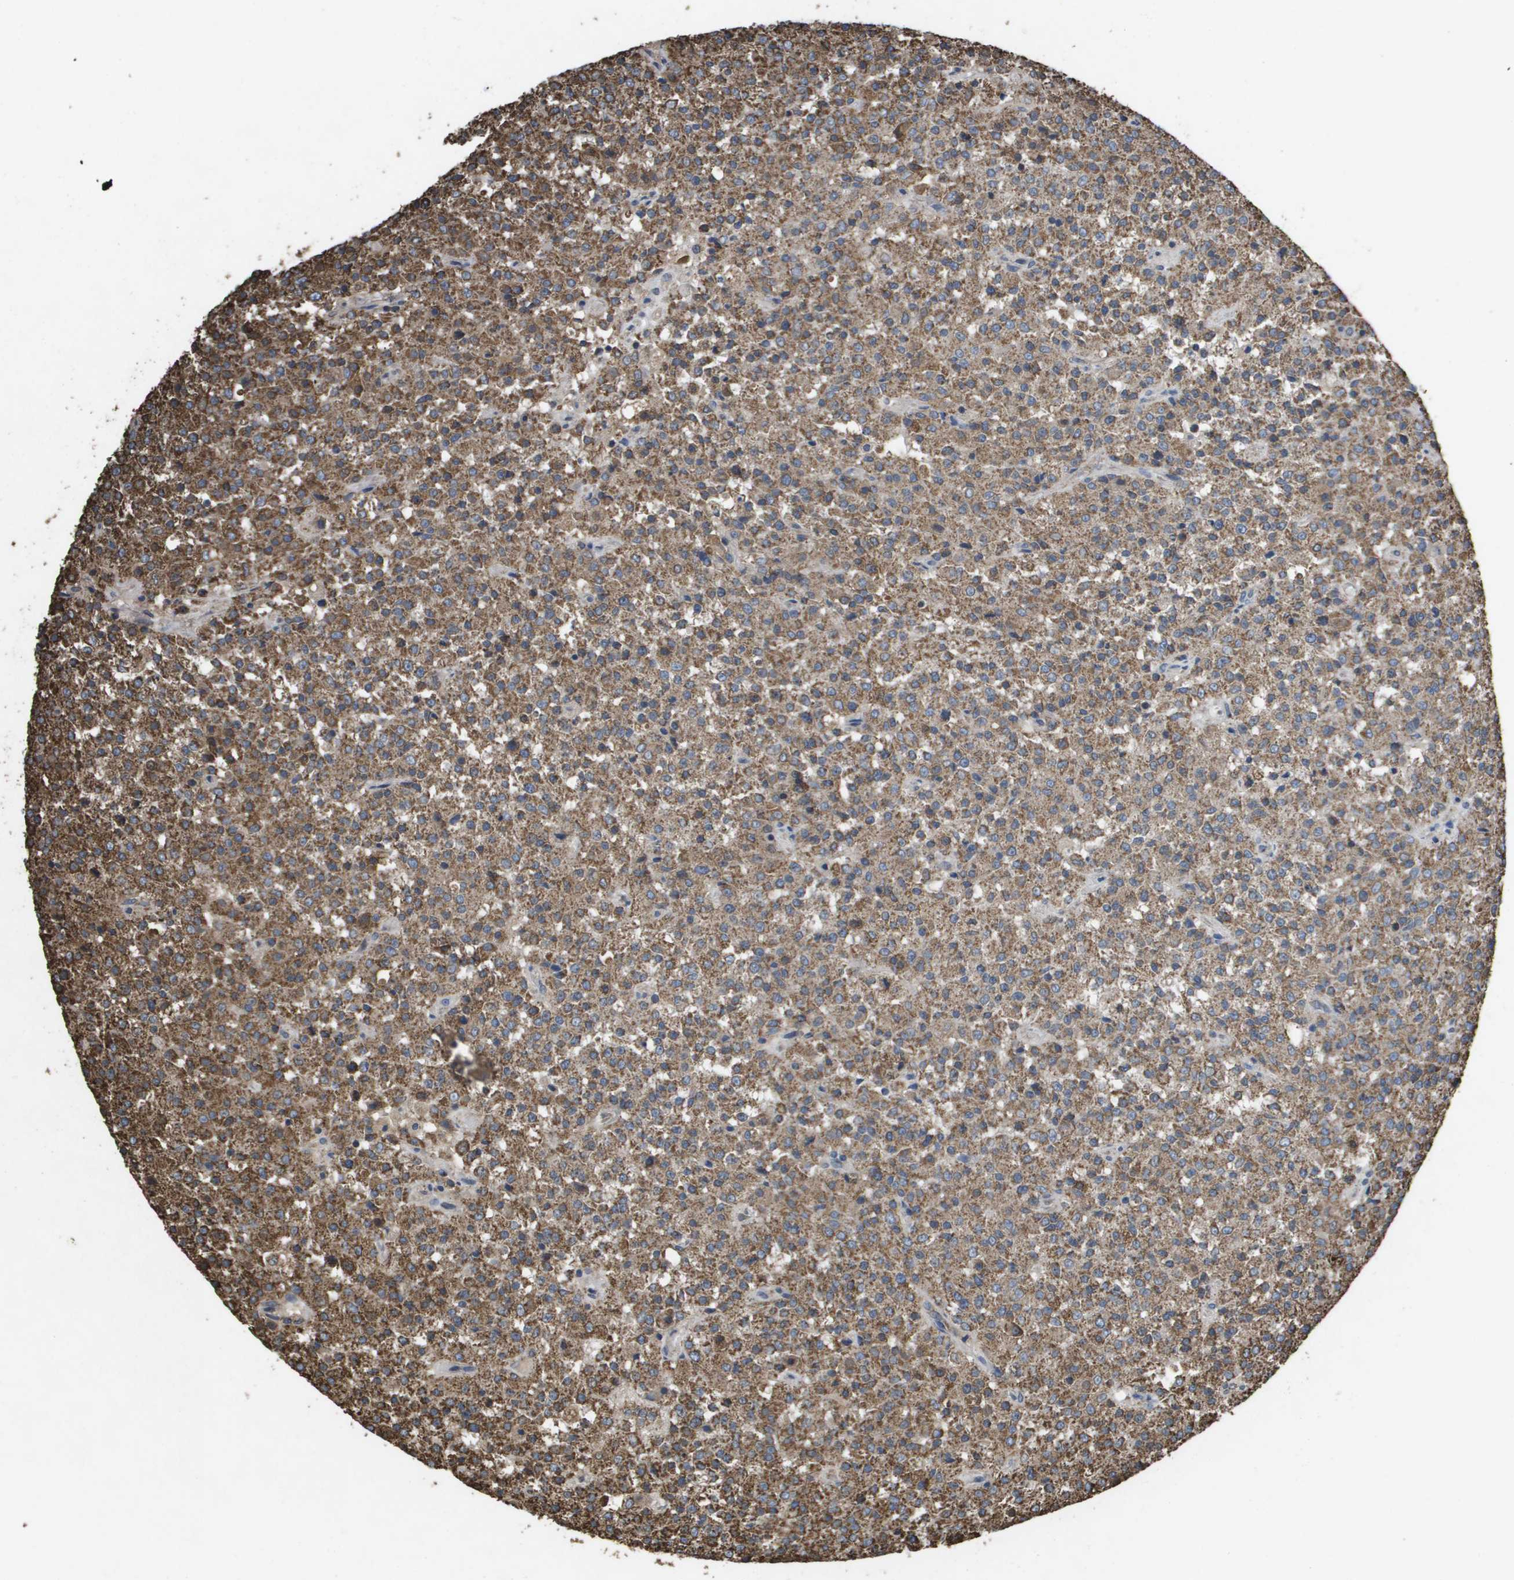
{"staining": {"intensity": "moderate", "quantity": ">75%", "location": "cytoplasmic/membranous"}, "tissue": "testis cancer", "cell_type": "Tumor cells", "image_type": "cancer", "snomed": [{"axis": "morphology", "description": "Seminoma, NOS"}, {"axis": "topography", "description": "Testis"}], "caption": "The immunohistochemical stain labels moderate cytoplasmic/membranous expression in tumor cells of testis cancer tissue.", "gene": "HSPE1", "patient": {"sex": "male", "age": 59}}